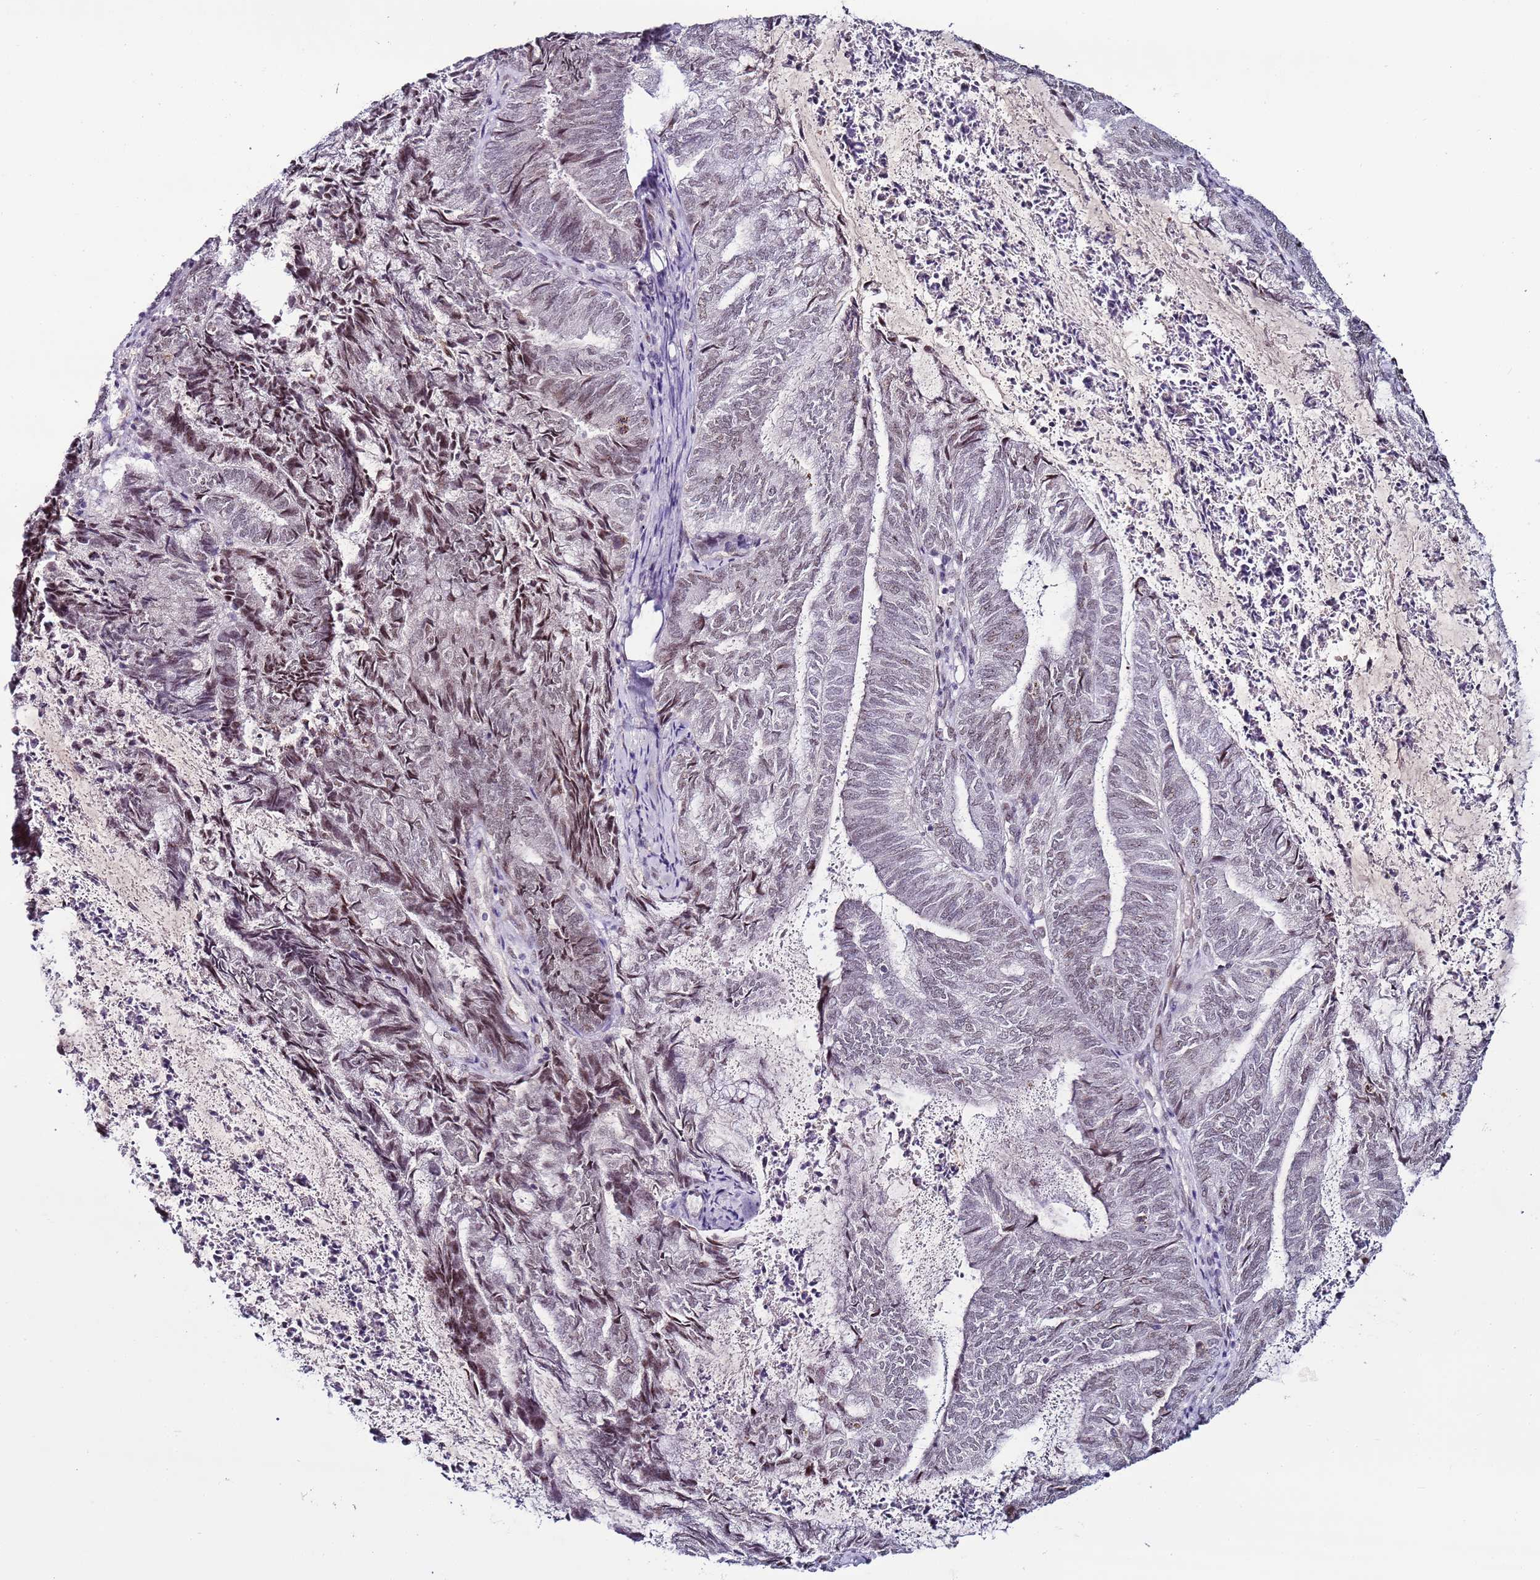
{"staining": {"intensity": "weak", "quantity": "25%-75%", "location": "nuclear"}, "tissue": "endometrial cancer", "cell_type": "Tumor cells", "image_type": "cancer", "snomed": [{"axis": "morphology", "description": "Adenocarcinoma, NOS"}, {"axis": "topography", "description": "Endometrium"}], "caption": "An image showing weak nuclear staining in approximately 25%-75% of tumor cells in endometrial adenocarcinoma, as visualized by brown immunohistochemical staining.", "gene": "PSMA7", "patient": {"sex": "female", "age": 80}}